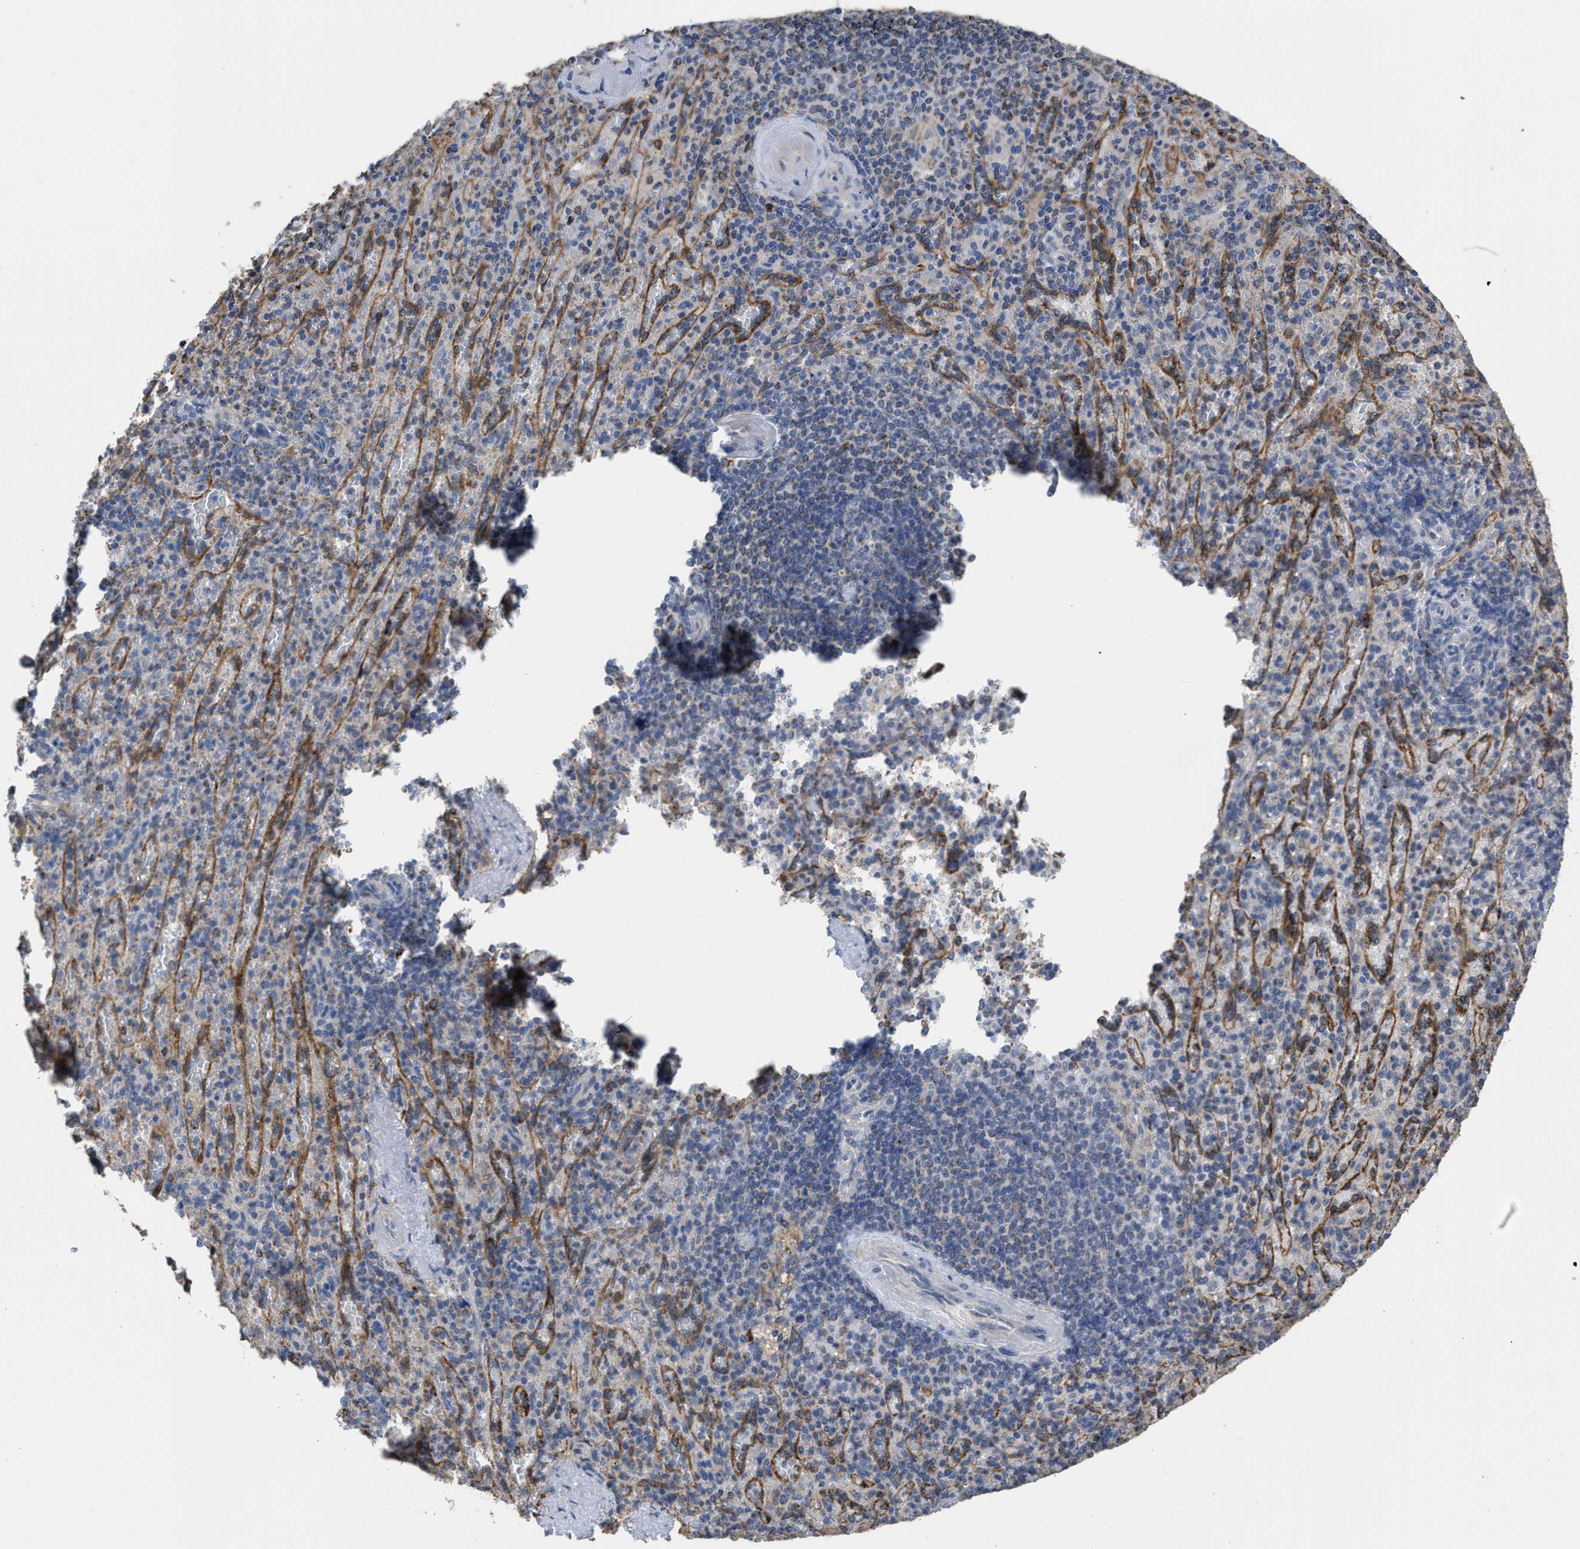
{"staining": {"intensity": "negative", "quantity": "none", "location": "none"}, "tissue": "spleen", "cell_type": "Cells in red pulp", "image_type": "normal", "snomed": [{"axis": "morphology", "description": "Normal tissue, NOS"}, {"axis": "topography", "description": "Spleen"}], "caption": "Immunohistochemistry (IHC) micrograph of benign spleen: spleen stained with DAB demonstrates no significant protein staining in cells in red pulp.", "gene": "AK2", "patient": {"sex": "female", "age": 74}}